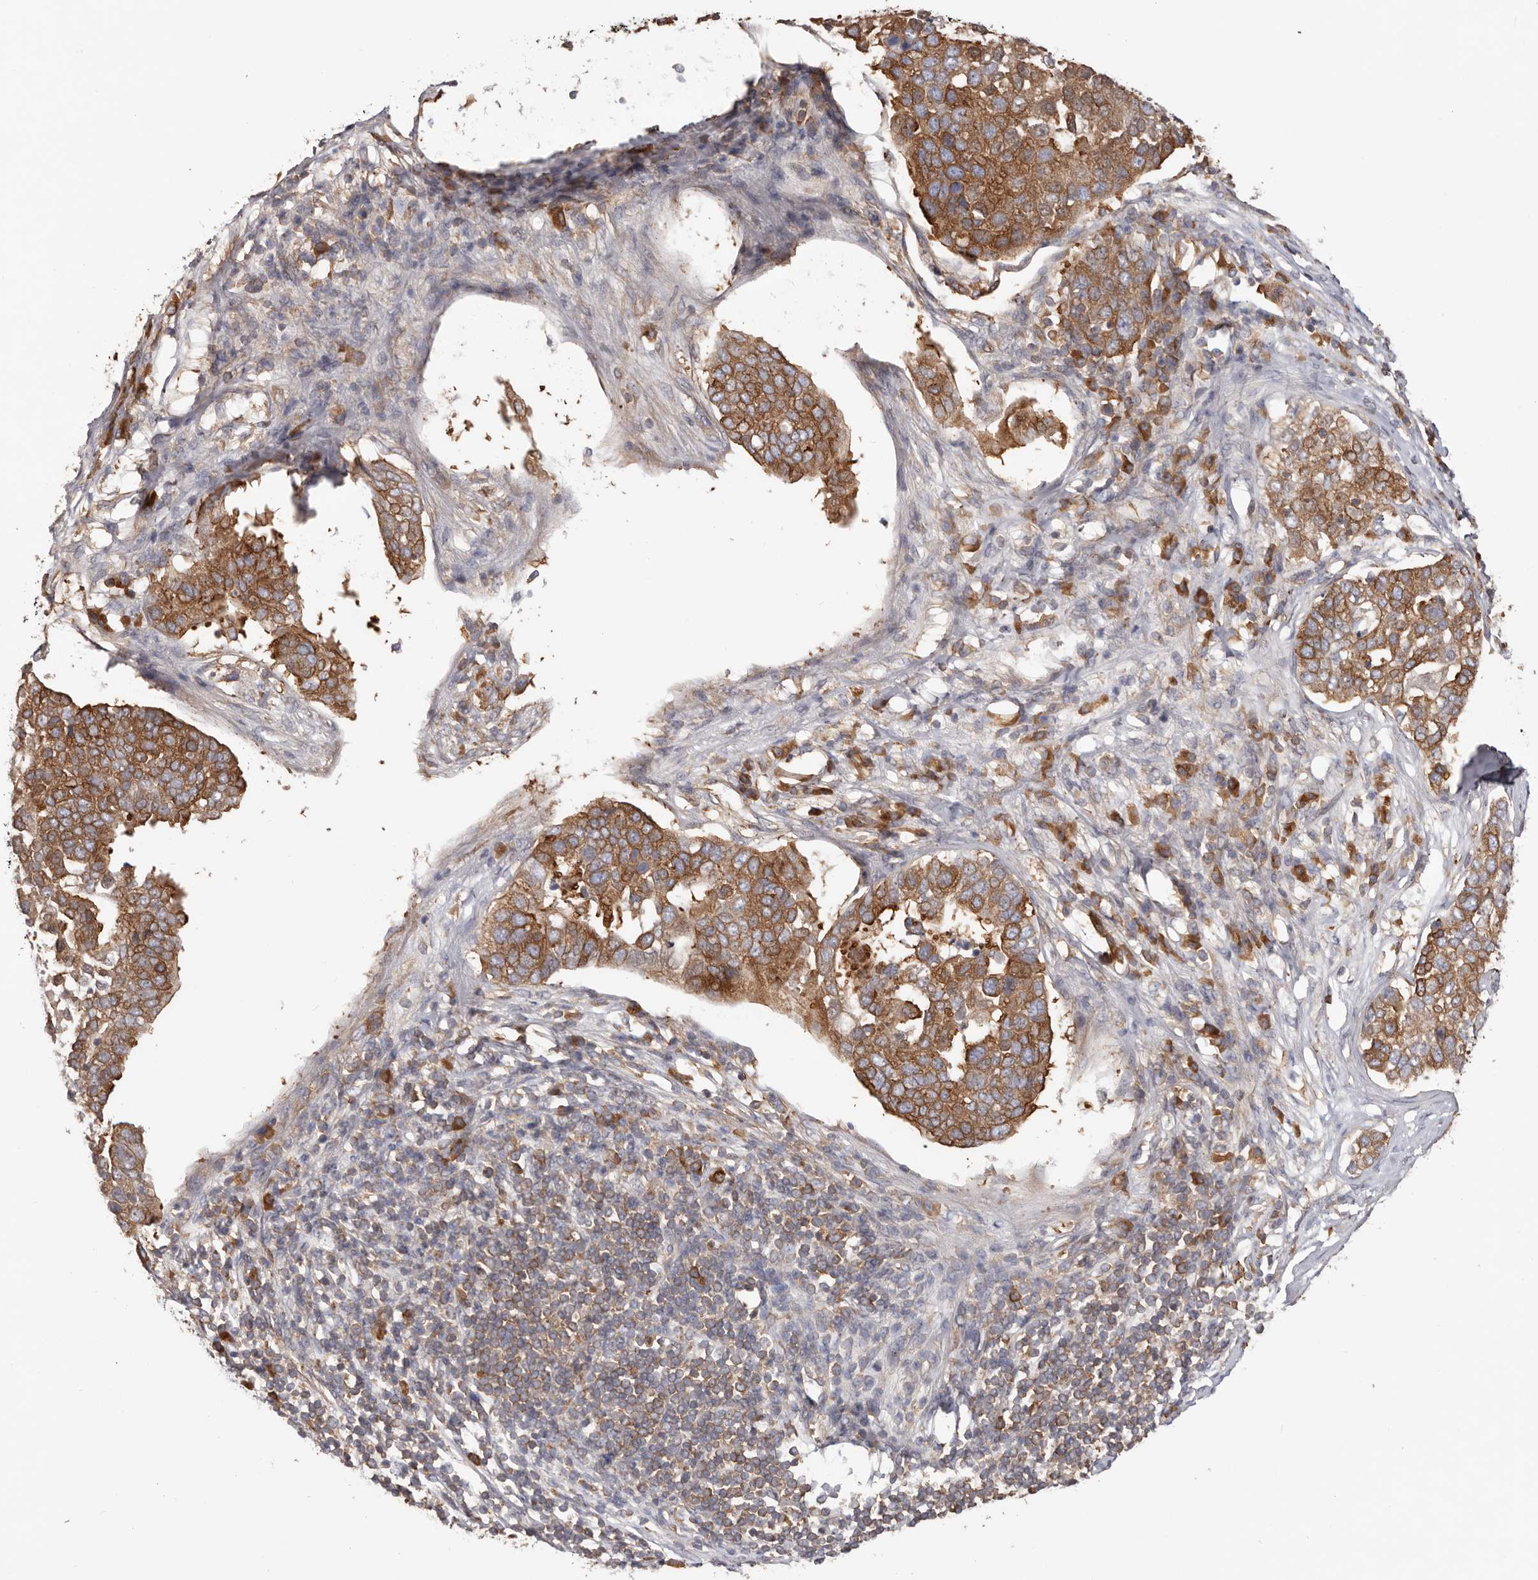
{"staining": {"intensity": "strong", "quantity": ">75%", "location": "cytoplasmic/membranous"}, "tissue": "pancreatic cancer", "cell_type": "Tumor cells", "image_type": "cancer", "snomed": [{"axis": "morphology", "description": "Adenocarcinoma, NOS"}, {"axis": "topography", "description": "Pancreas"}], "caption": "Immunohistochemistry photomicrograph of pancreatic cancer (adenocarcinoma) stained for a protein (brown), which reveals high levels of strong cytoplasmic/membranous positivity in approximately >75% of tumor cells.", "gene": "EPRS1", "patient": {"sex": "female", "age": 61}}